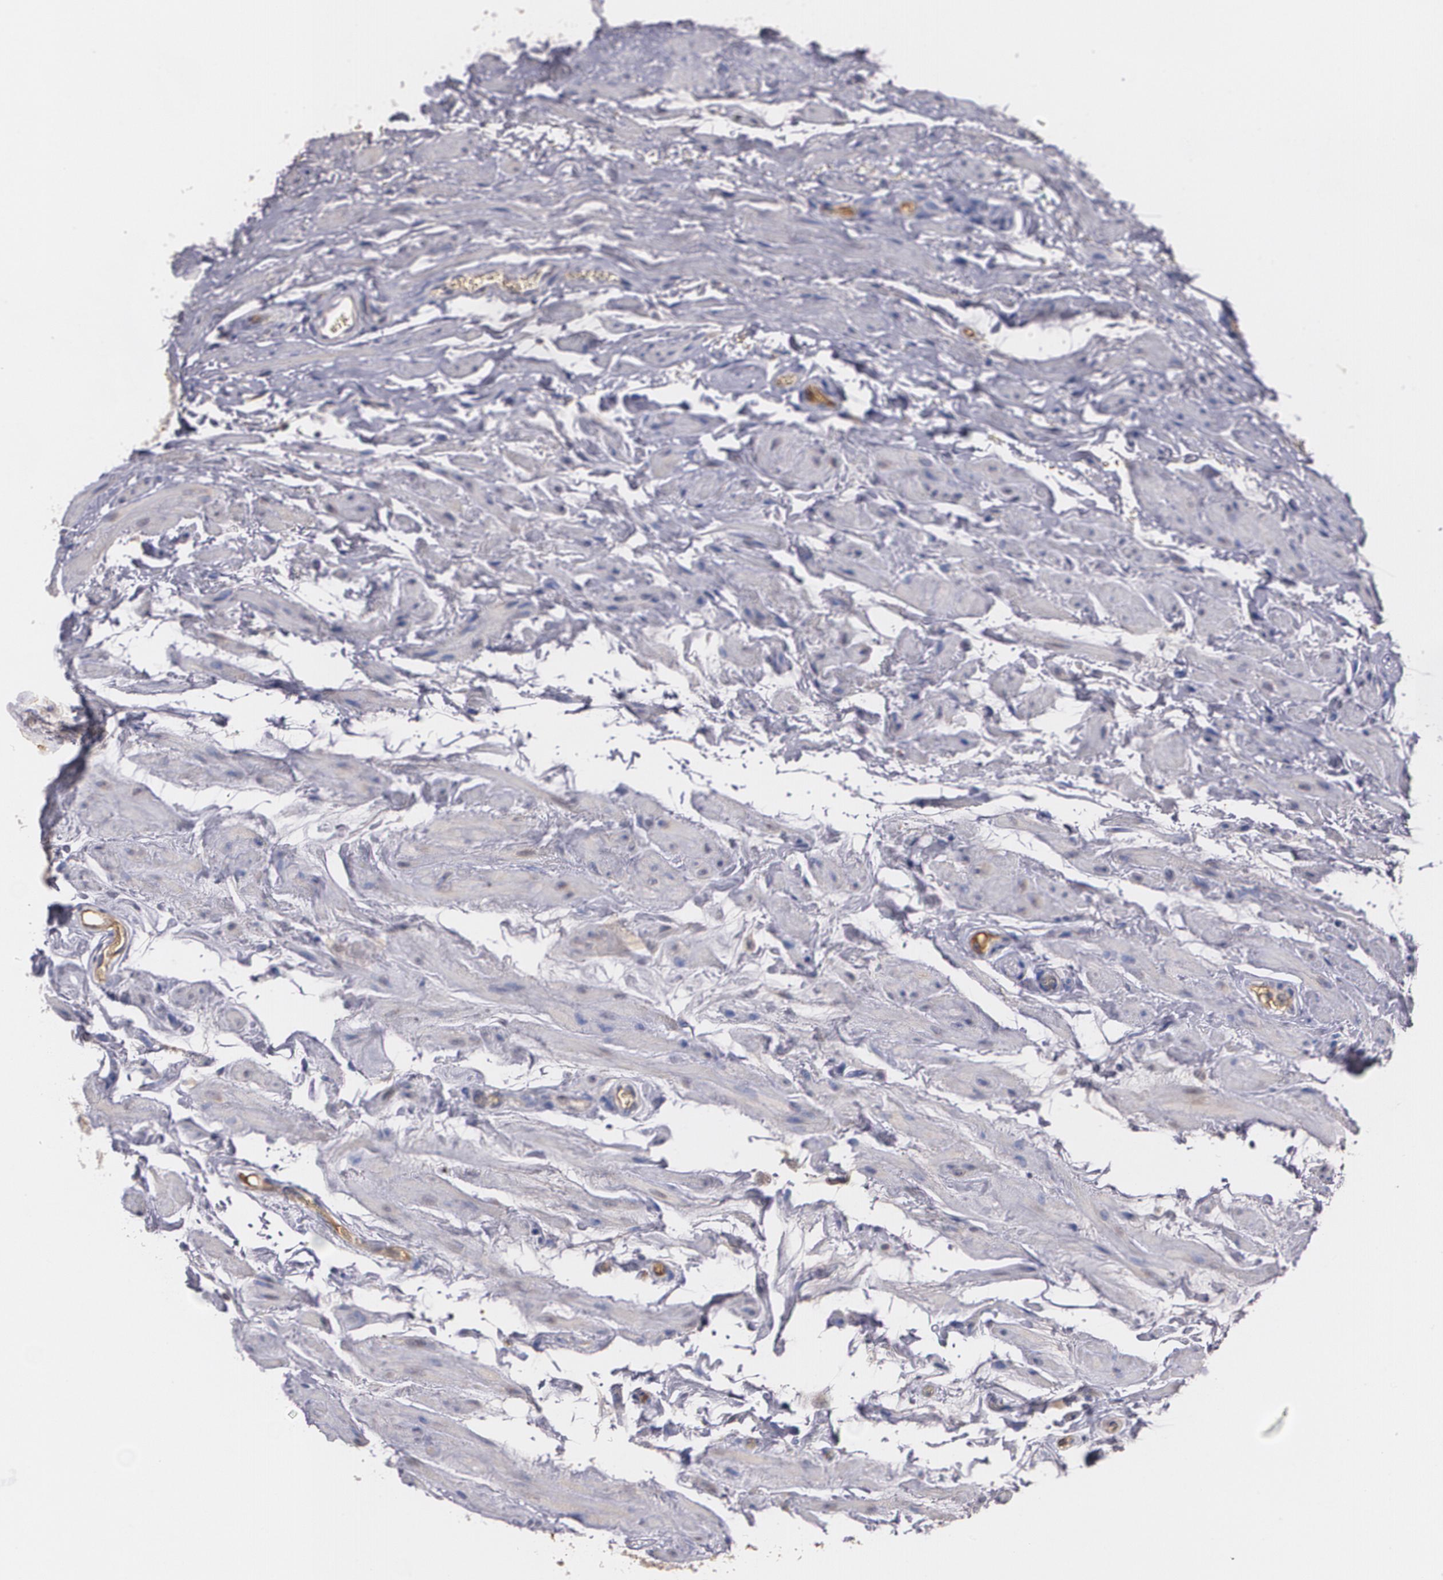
{"staining": {"intensity": "moderate", "quantity": "25%-75%", "location": "cytoplasmic/membranous"}, "tissue": "epididymis", "cell_type": "Glandular cells", "image_type": "normal", "snomed": [{"axis": "morphology", "description": "Normal tissue, NOS"}, {"axis": "topography", "description": "Testis"}, {"axis": "topography", "description": "Epididymis"}], "caption": "Brown immunohistochemical staining in normal human epididymis exhibits moderate cytoplasmic/membranous staining in approximately 25%-75% of glandular cells.", "gene": "AMBP", "patient": {"sex": "male", "age": 36}}